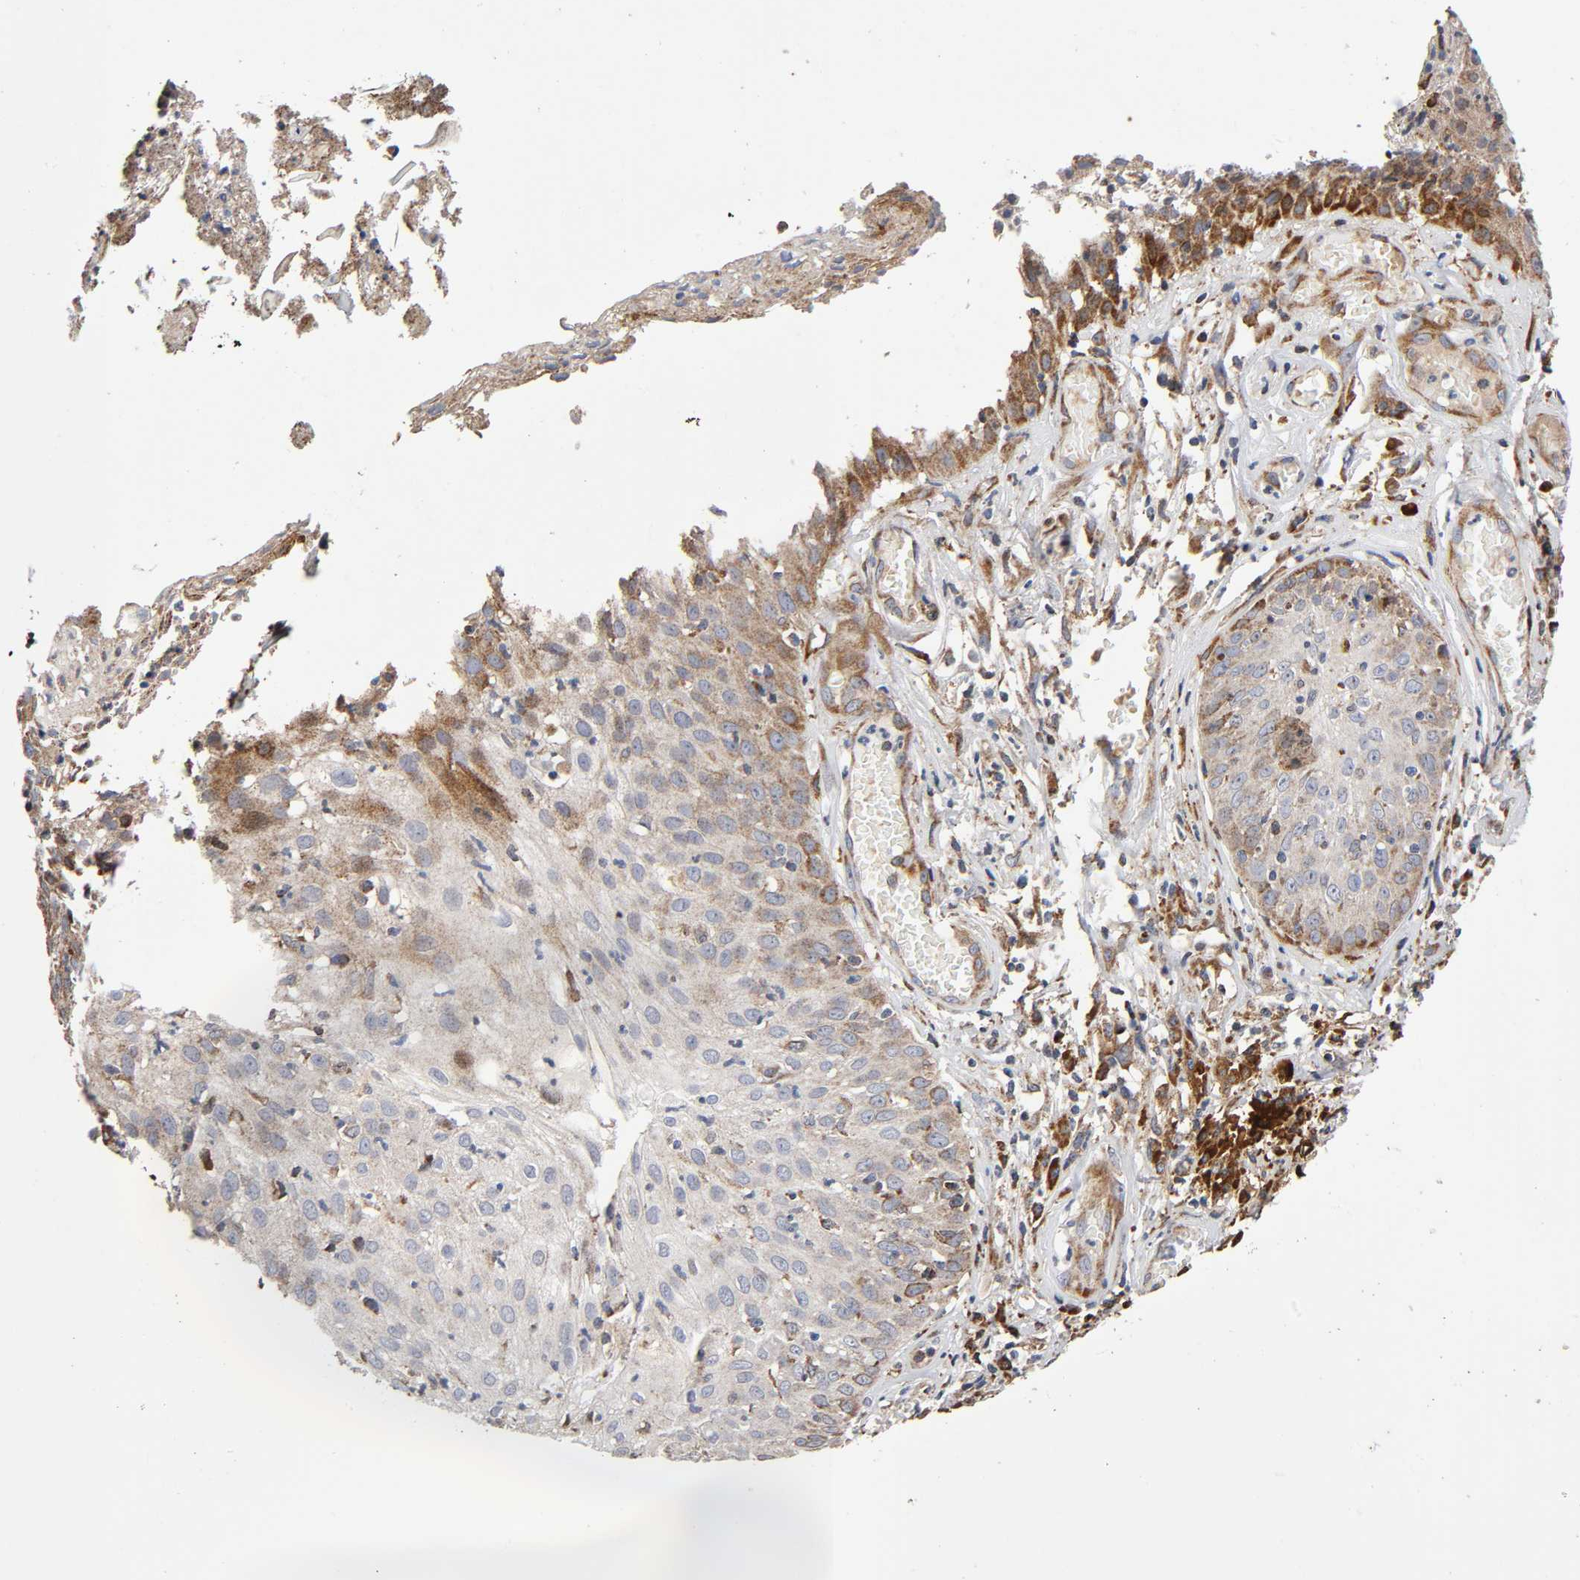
{"staining": {"intensity": "weak", "quantity": "25%-75%", "location": "cytoplasmic/membranous"}, "tissue": "skin cancer", "cell_type": "Tumor cells", "image_type": "cancer", "snomed": [{"axis": "morphology", "description": "Squamous cell carcinoma, NOS"}, {"axis": "topography", "description": "Skin"}], "caption": "Skin cancer stained with DAB IHC reveals low levels of weak cytoplasmic/membranous expression in about 25%-75% of tumor cells.", "gene": "MAP3K1", "patient": {"sex": "male", "age": 65}}